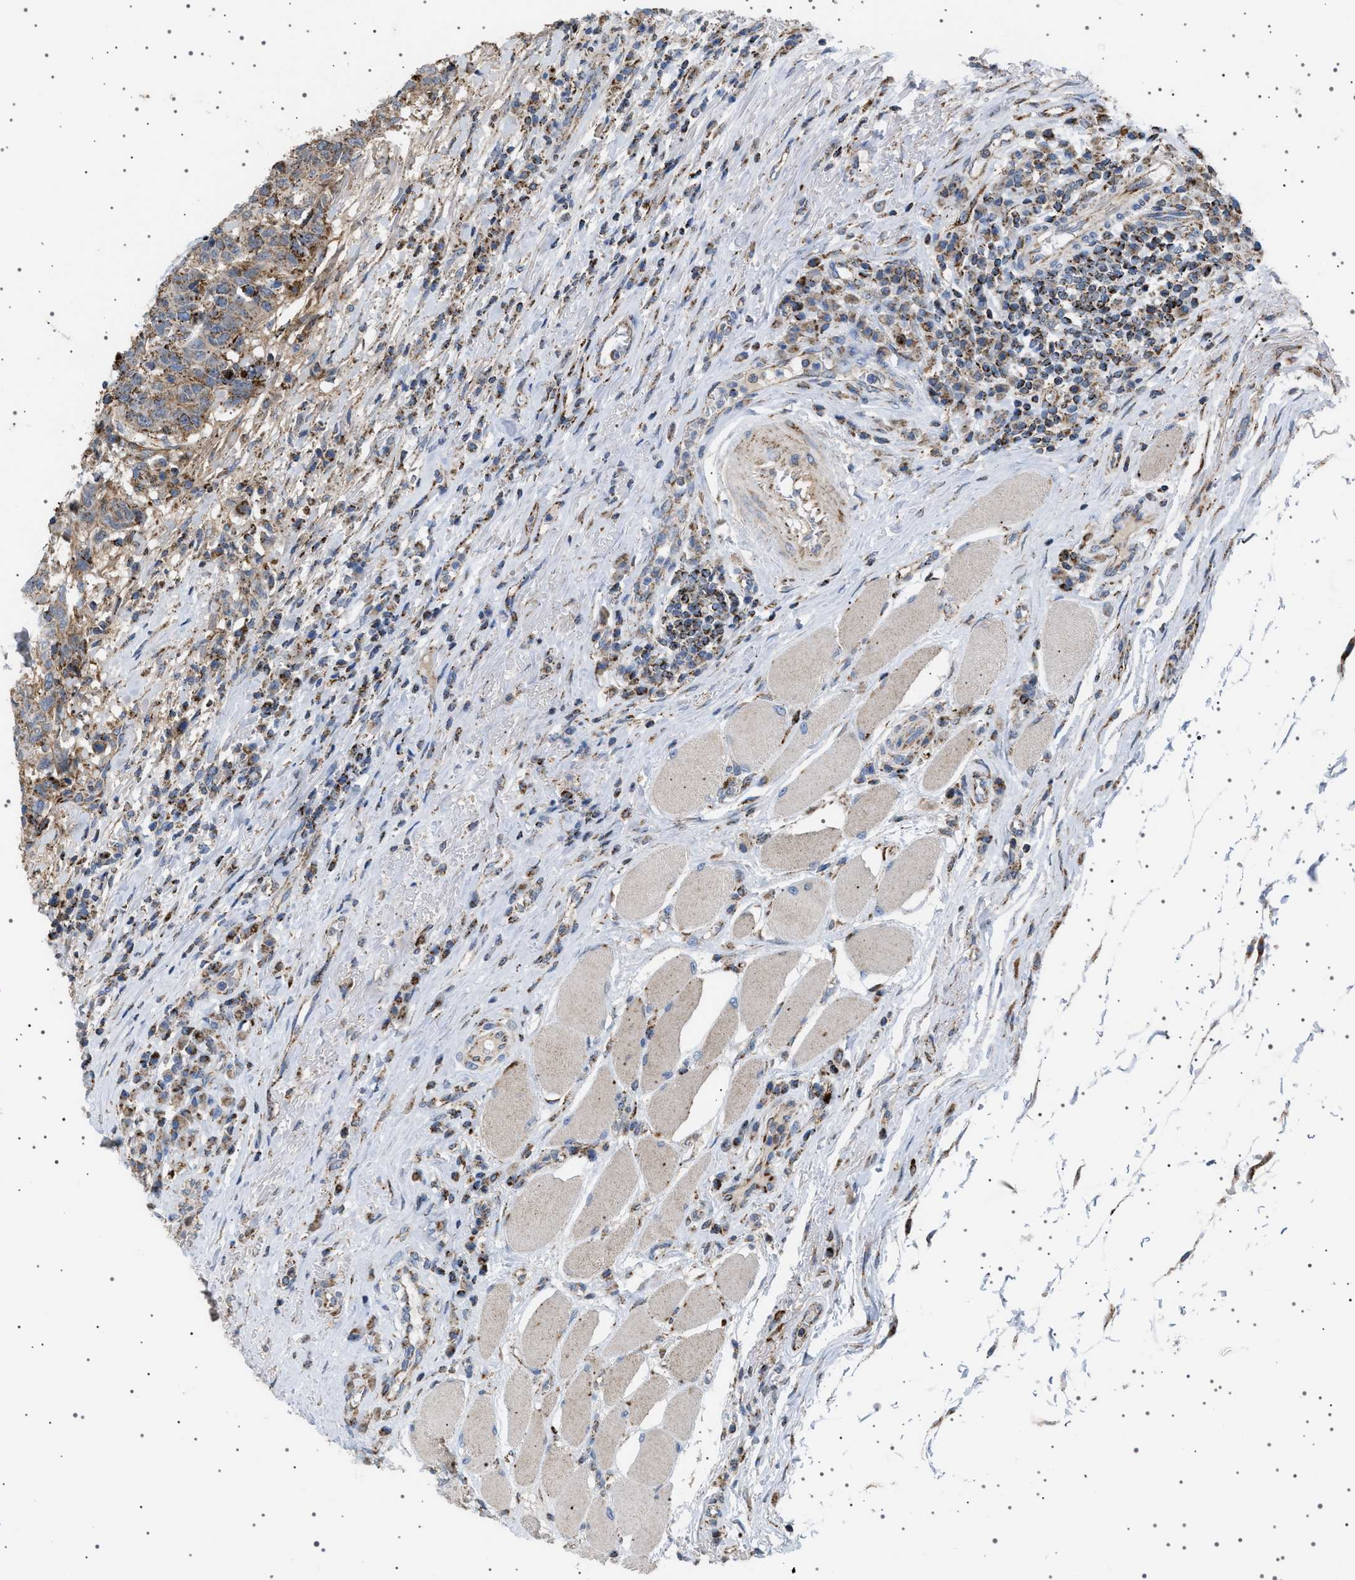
{"staining": {"intensity": "moderate", "quantity": ">75%", "location": "cytoplasmic/membranous"}, "tissue": "head and neck cancer", "cell_type": "Tumor cells", "image_type": "cancer", "snomed": [{"axis": "morphology", "description": "Squamous cell carcinoma, NOS"}, {"axis": "topography", "description": "Head-Neck"}], "caption": "This micrograph demonstrates immunohistochemistry staining of human head and neck cancer, with medium moderate cytoplasmic/membranous expression in approximately >75% of tumor cells.", "gene": "UBXN8", "patient": {"sex": "male", "age": 66}}